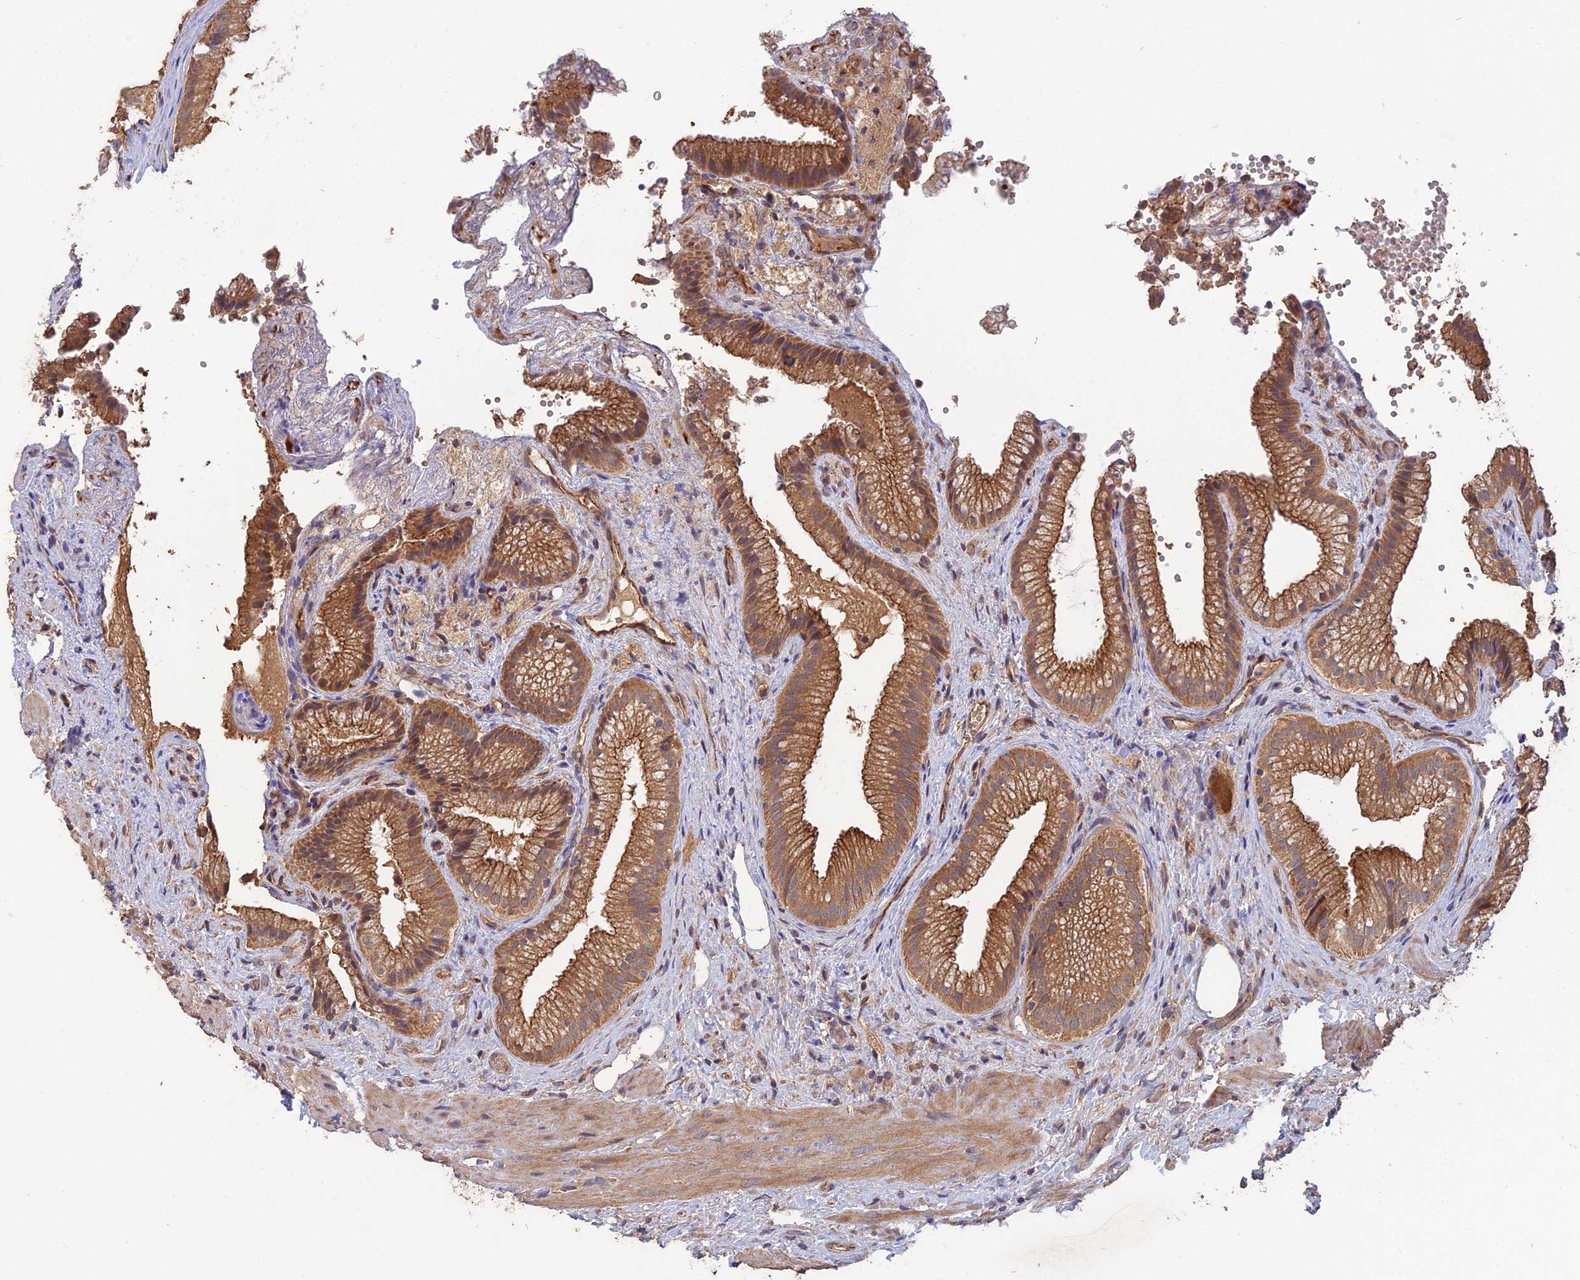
{"staining": {"intensity": "strong", "quantity": ">75%", "location": "cytoplasmic/membranous"}, "tissue": "gallbladder", "cell_type": "Glandular cells", "image_type": "normal", "snomed": [{"axis": "morphology", "description": "Normal tissue, NOS"}, {"axis": "morphology", "description": "Inflammation, NOS"}, {"axis": "topography", "description": "Gallbladder"}], "caption": "The micrograph displays staining of unremarkable gallbladder, revealing strong cytoplasmic/membranous protein positivity (brown color) within glandular cells.", "gene": "ARHGAP40", "patient": {"sex": "male", "age": 51}}